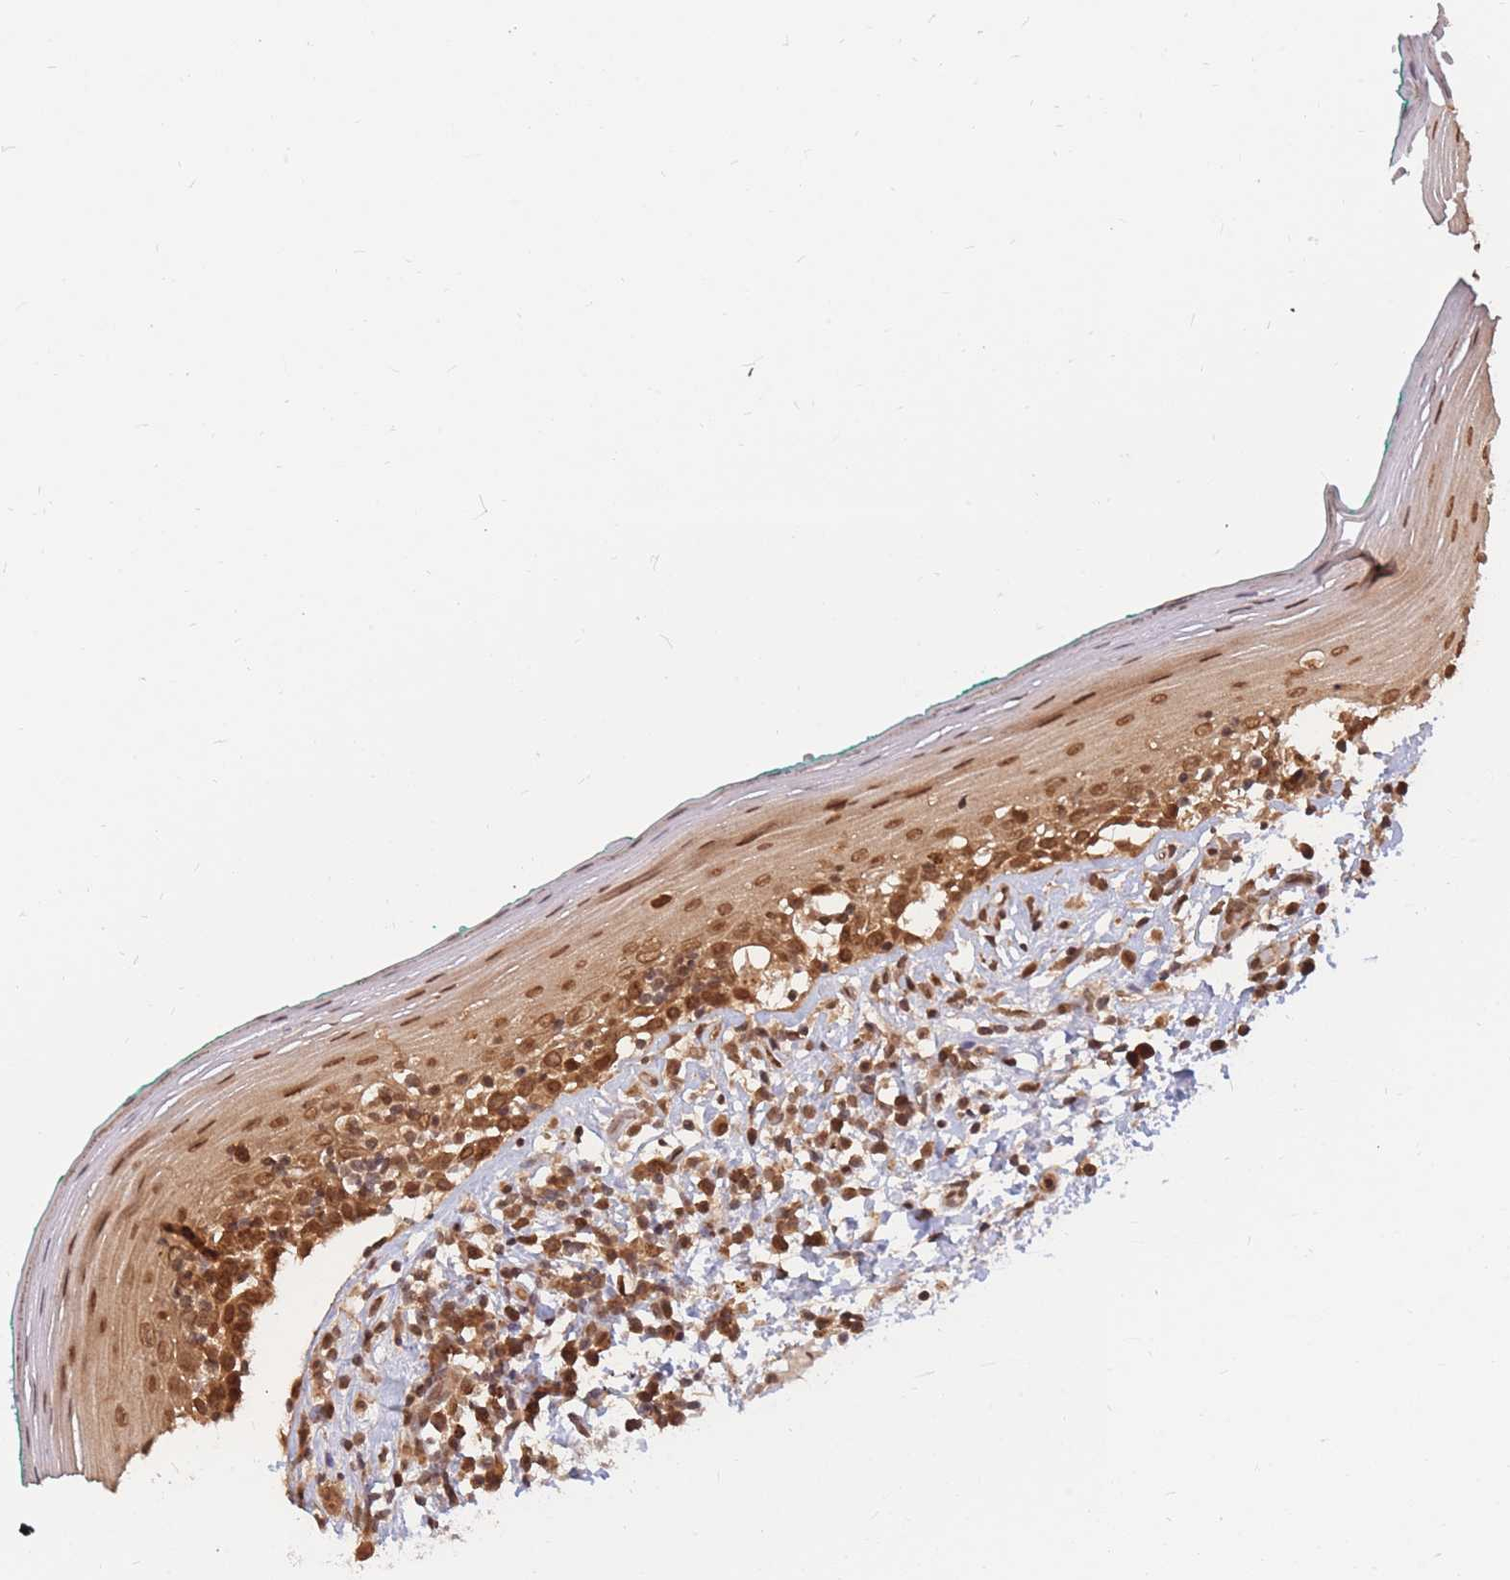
{"staining": {"intensity": "strong", "quantity": ">75%", "location": "cytoplasmic/membranous,nuclear"}, "tissue": "oral mucosa", "cell_type": "Squamous epithelial cells", "image_type": "normal", "snomed": [{"axis": "morphology", "description": "Normal tissue, NOS"}, {"axis": "topography", "description": "Oral tissue"}], "caption": "High-magnification brightfield microscopy of unremarkable oral mucosa stained with DAB (brown) and counterstained with hematoxylin (blue). squamous epithelial cells exhibit strong cytoplasmic/membranous,nuclear expression is present in approximately>75% of cells.", "gene": "SRA1", "patient": {"sex": "female", "age": 83}}